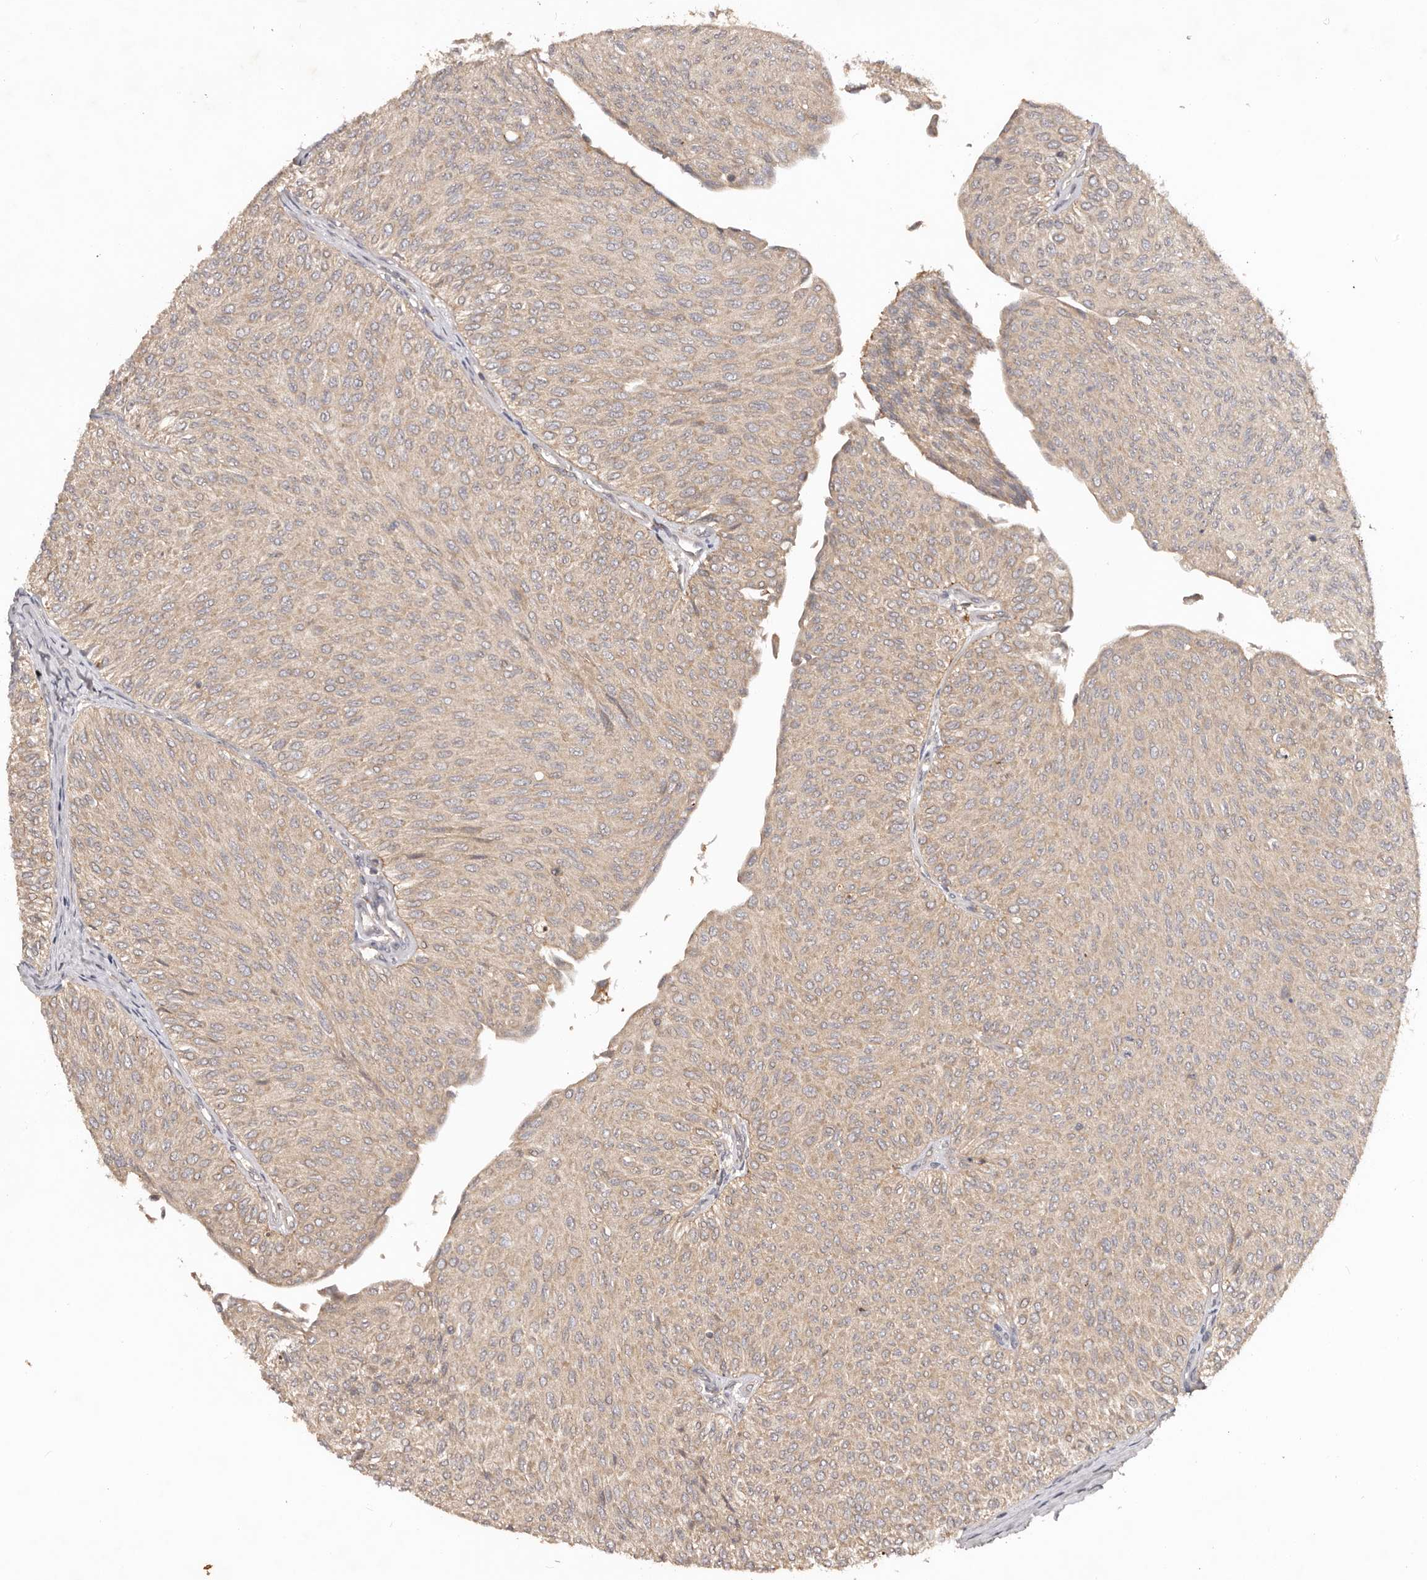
{"staining": {"intensity": "weak", "quantity": ">75%", "location": "cytoplasmic/membranous"}, "tissue": "urothelial cancer", "cell_type": "Tumor cells", "image_type": "cancer", "snomed": [{"axis": "morphology", "description": "Urothelial carcinoma, Low grade"}, {"axis": "topography", "description": "Urinary bladder"}], "caption": "A high-resolution histopathology image shows immunohistochemistry staining of urothelial cancer, which demonstrates weak cytoplasmic/membranous expression in approximately >75% of tumor cells. (DAB (3,3'-diaminobenzidine) IHC, brown staining for protein, blue staining for nuclei).", "gene": "PKIB", "patient": {"sex": "male", "age": 78}}